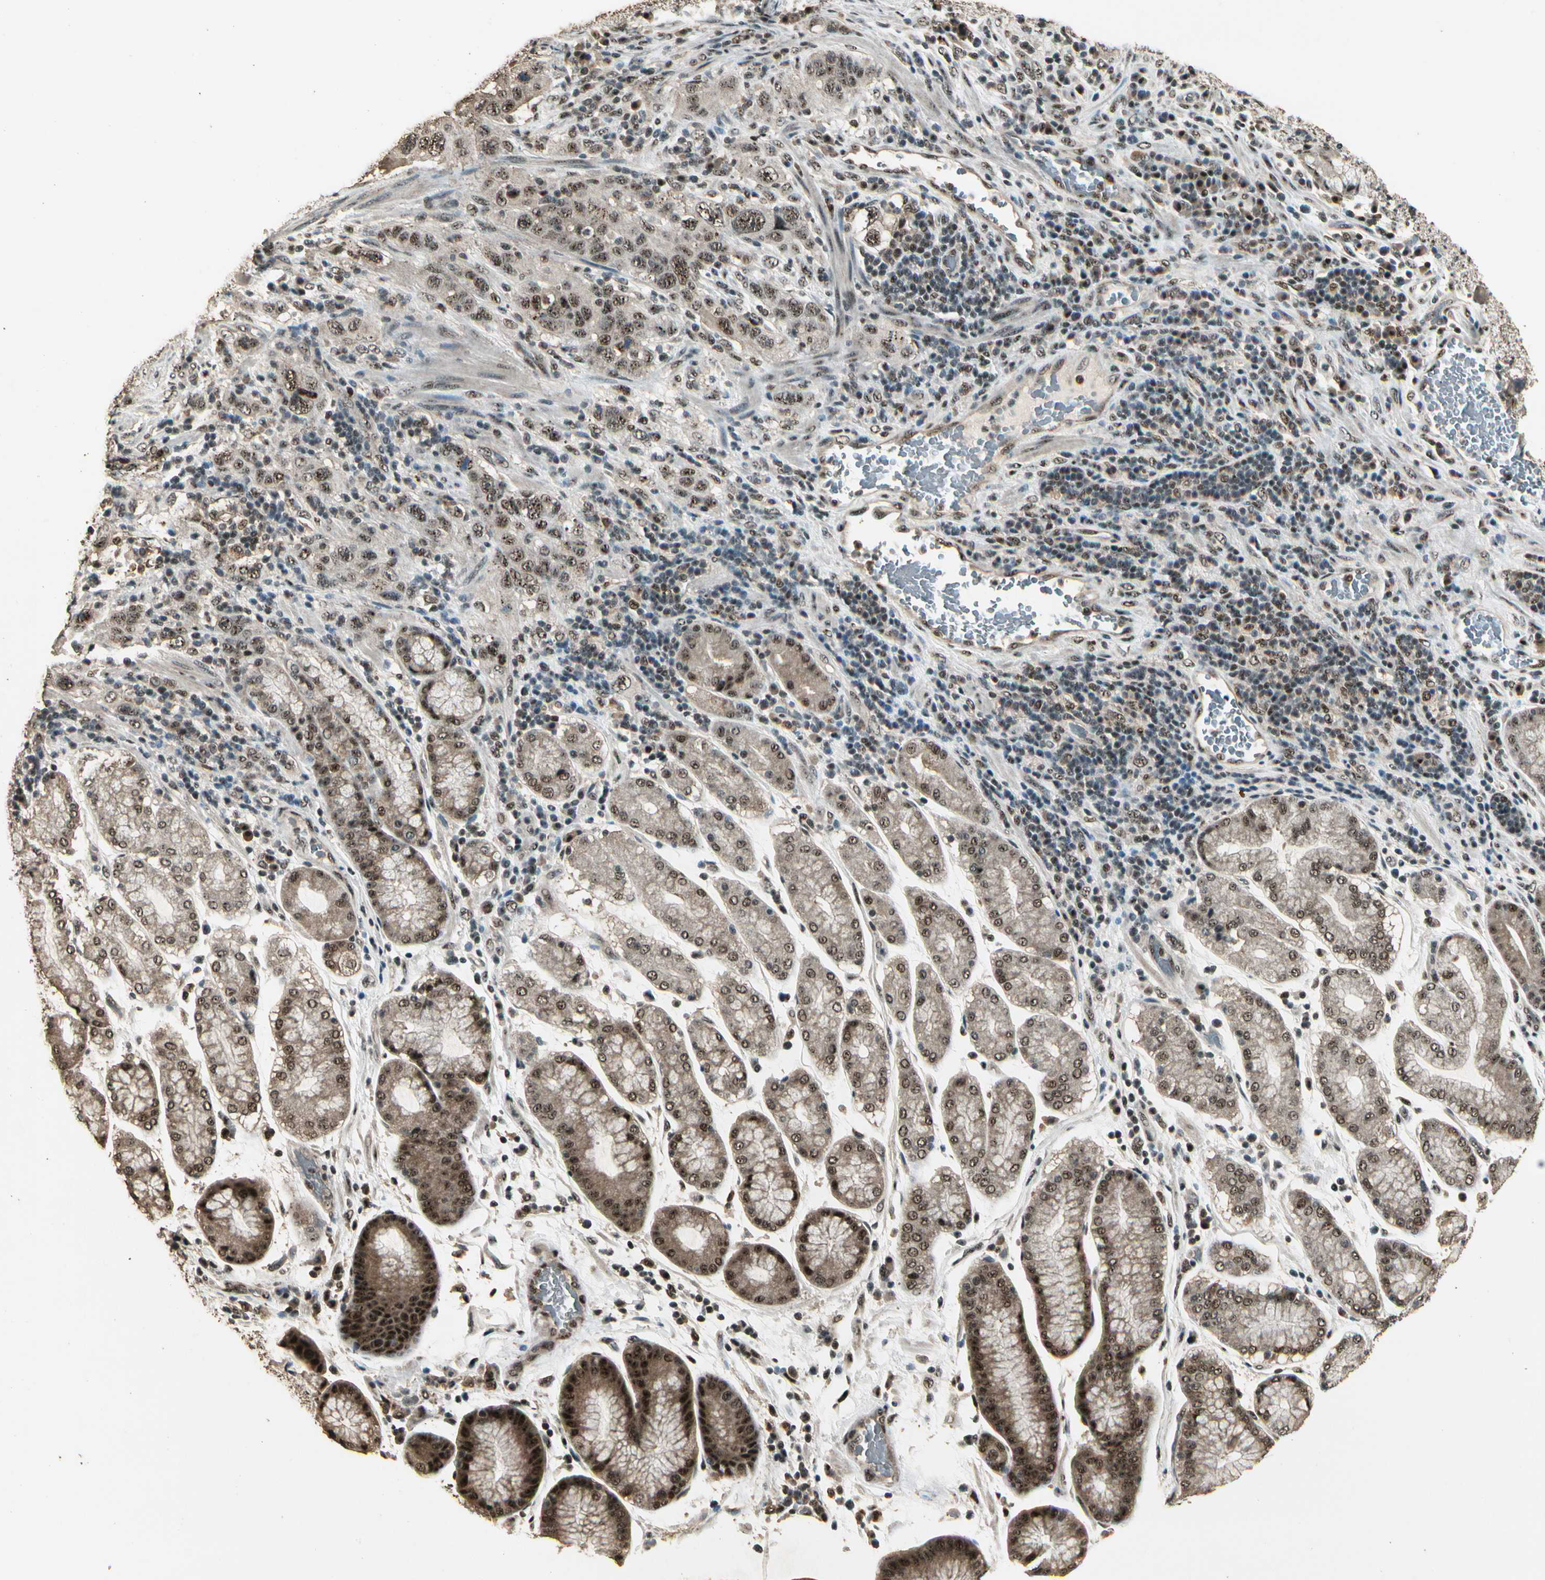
{"staining": {"intensity": "moderate", "quantity": ">75%", "location": "nuclear"}, "tissue": "stomach cancer", "cell_type": "Tumor cells", "image_type": "cancer", "snomed": [{"axis": "morphology", "description": "Normal tissue, NOS"}, {"axis": "morphology", "description": "Adenocarcinoma, NOS"}, {"axis": "topography", "description": "Stomach"}], "caption": "A brown stain labels moderate nuclear positivity of a protein in adenocarcinoma (stomach) tumor cells. Immunohistochemistry stains the protein of interest in brown and the nuclei are stained blue.", "gene": "RBM25", "patient": {"sex": "male", "age": 48}}